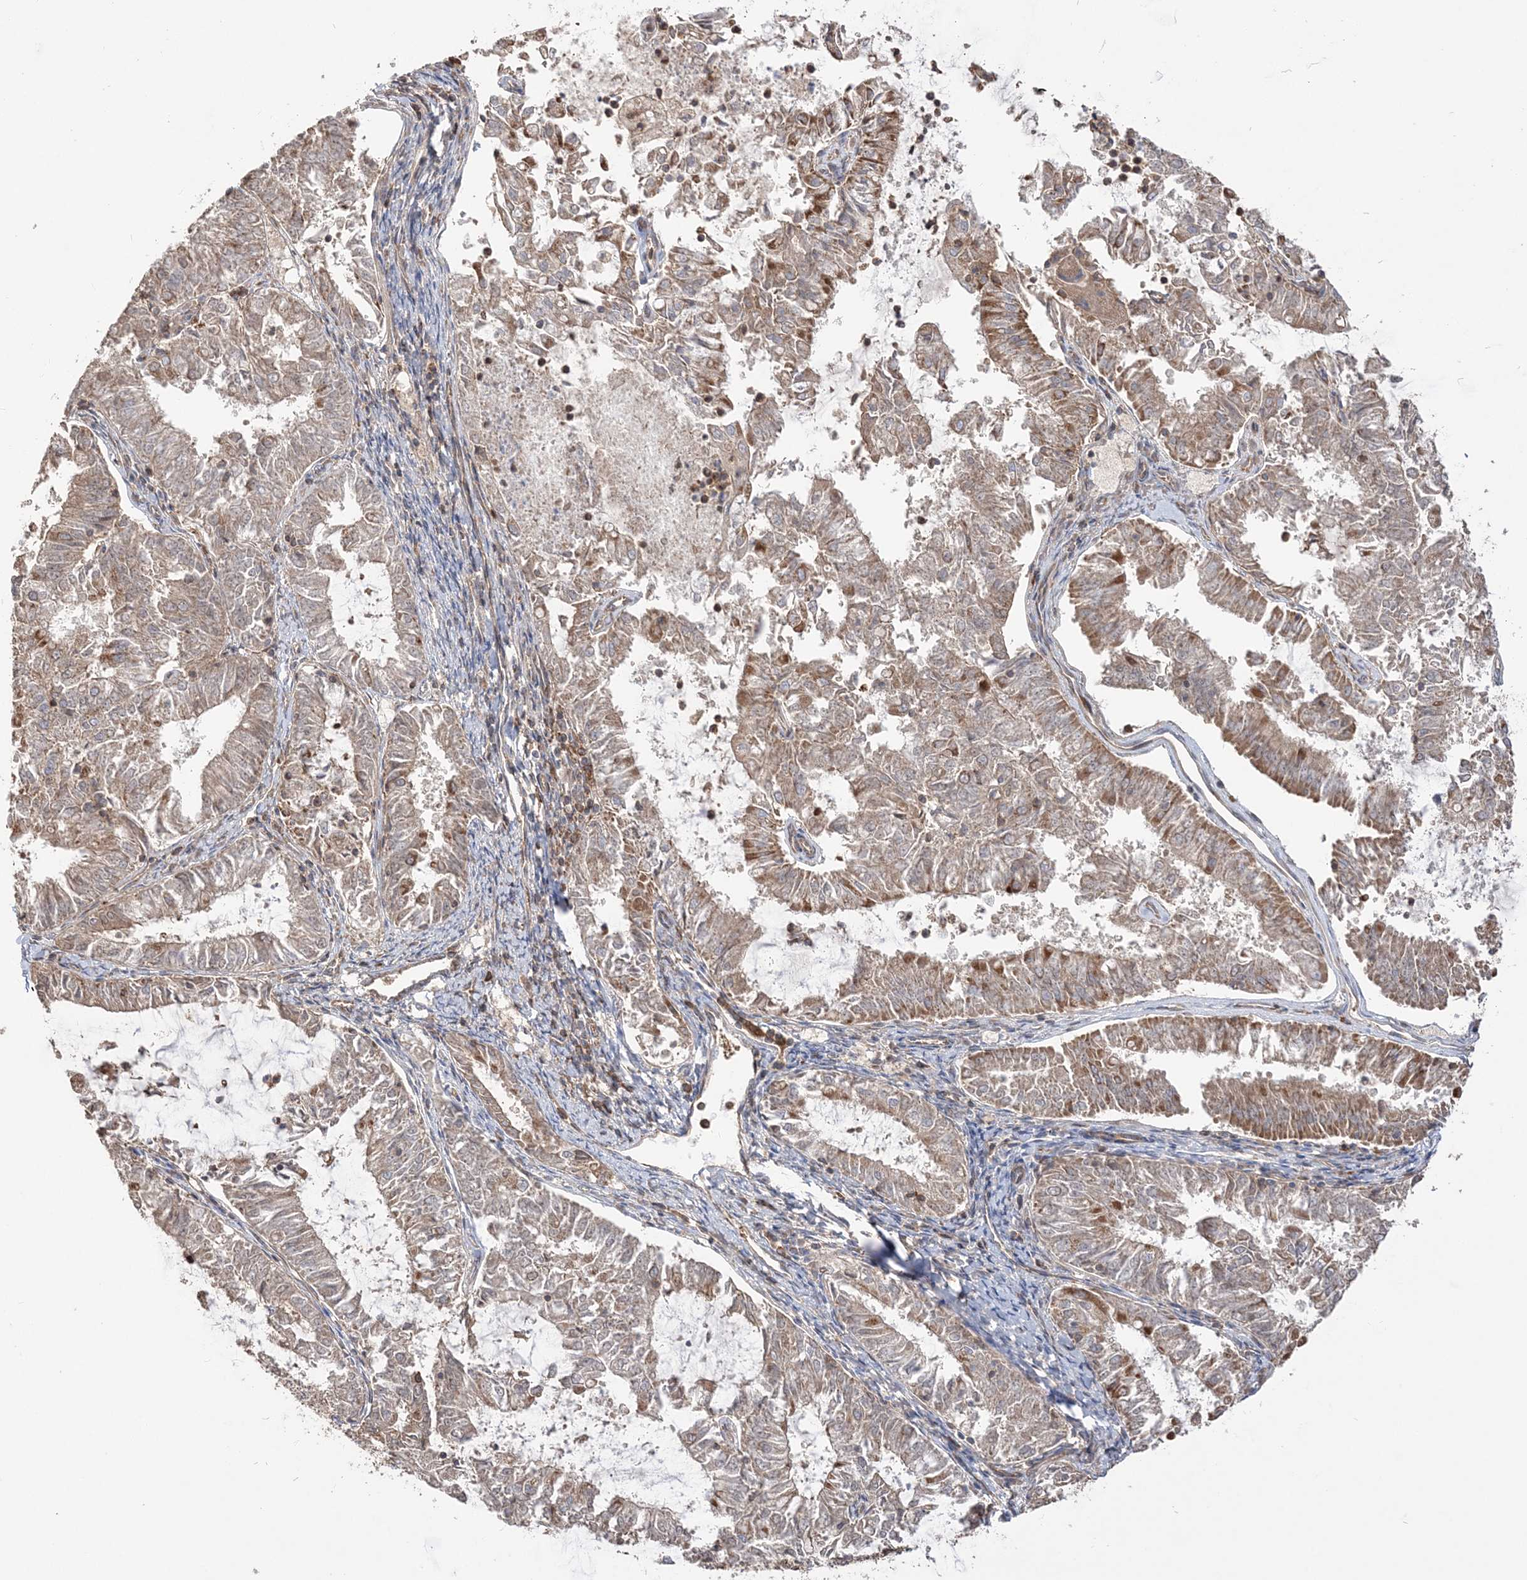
{"staining": {"intensity": "moderate", "quantity": "<25%", "location": "cytoplasmic/membranous"}, "tissue": "endometrial cancer", "cell_type": "Tumor cells", "image_type": "cancer", "snomed": [{"axis": "morphology", "description": "Adenocarcinoma, NOS"}, {"axis": "topography", "description": "Endometrium"}], "caption": "IHC photomicrograph of human endometrial adenocarcinoma stained for a protein (brown), which demonstrates low levels of moderate cytoplasmic/membranous staining in about <25% of tumor cells.", "gene": "TBC1D5", "patient": {"sex": "female", "age": 57}}